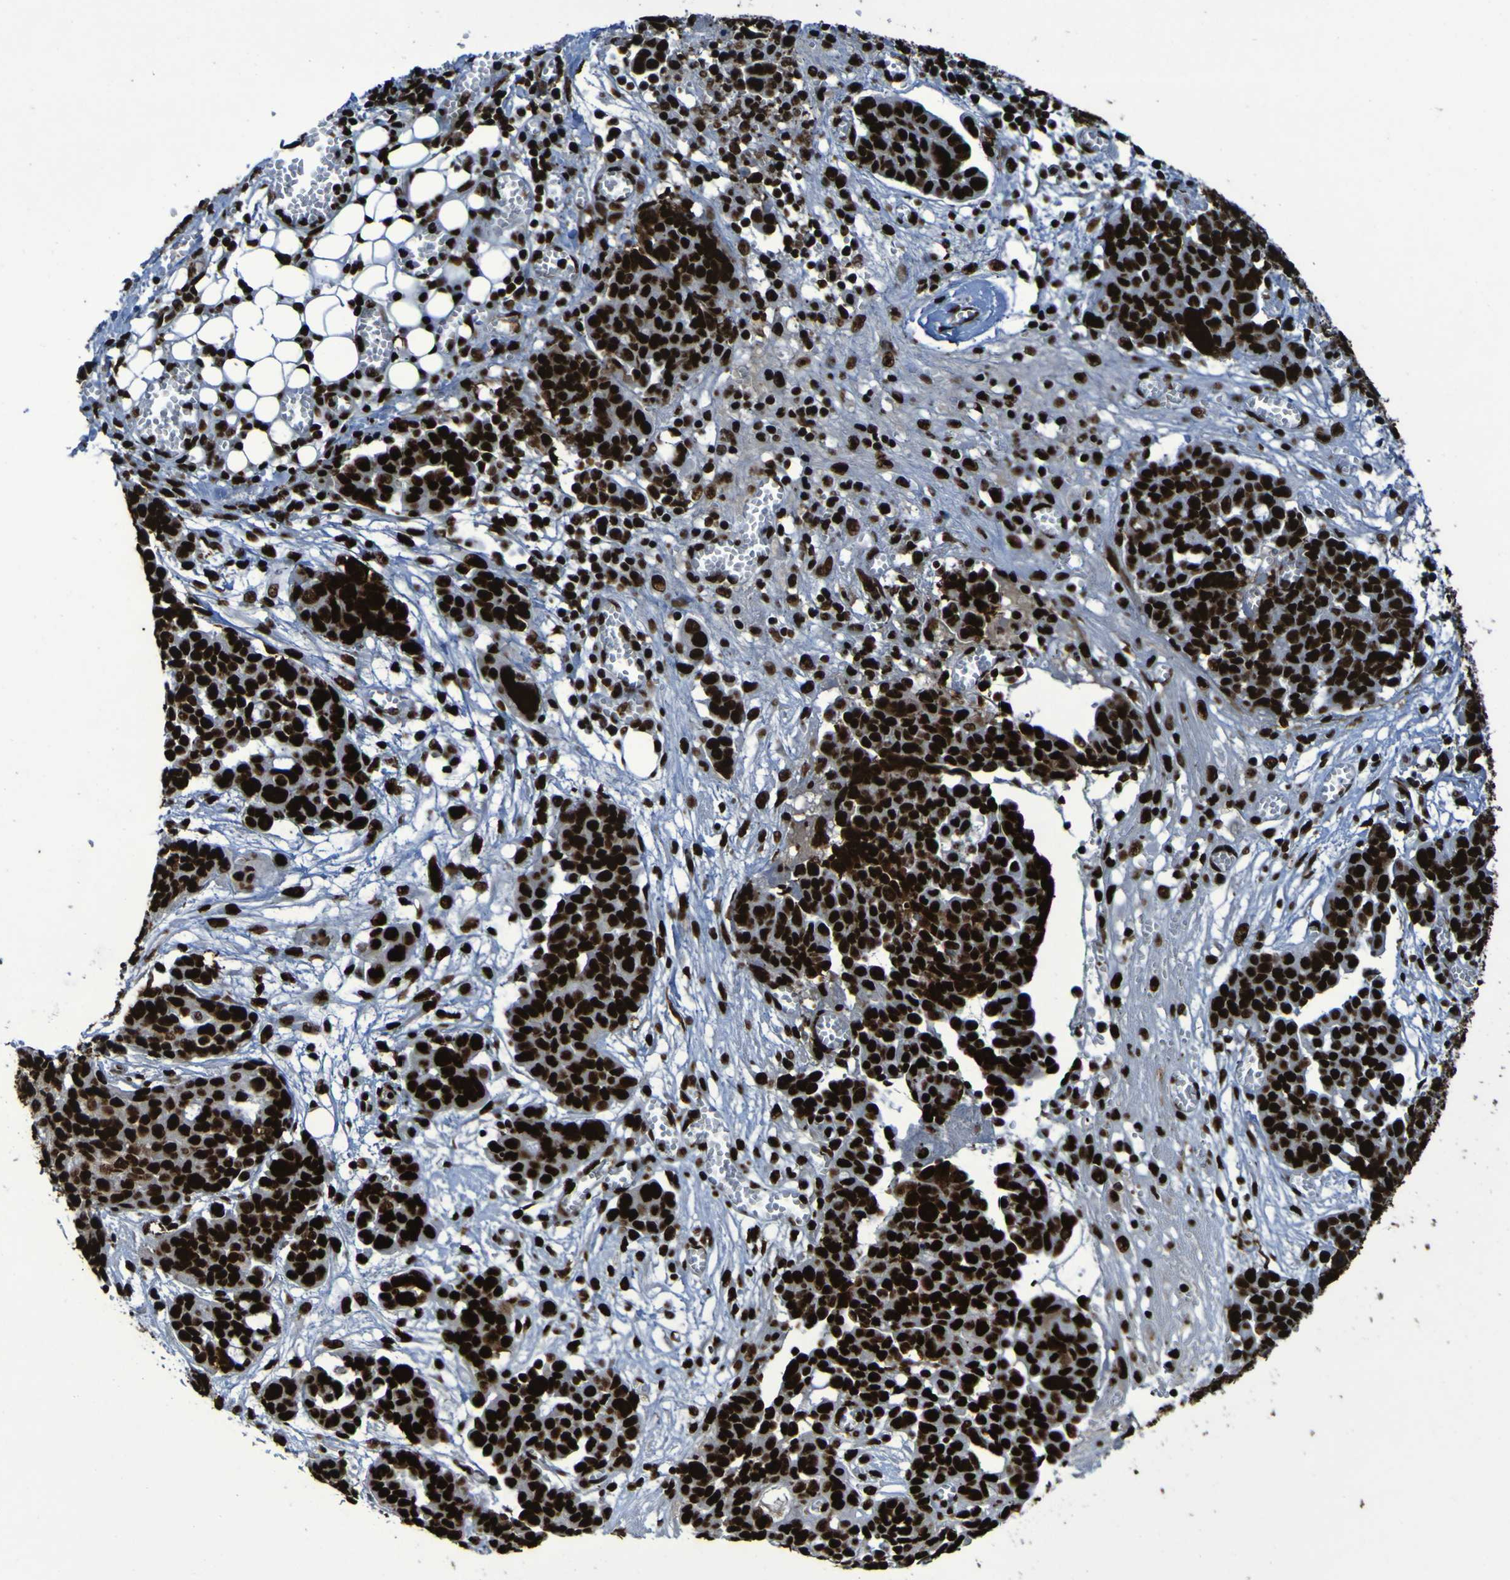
{"staining": {"intensity": "strong", "quantity": ">75%", "location": "nuclear"}, "tissue": "ovarian cancer", "cell_type": "Tumor cells", "image_type": "cancer", "snomed": [{"axis": "morphology", "description": "Cystadenocarcinoma, serous, NOS"}, {"axis": "topography", "description": "Soft tissue"}, {"axis": "topography", "description": "Ovary"}], "caption": "An IHC image of tumor tissue is shown. Protein staining in brown labels strong nuclear positivity in ovarian cancer (serous cystadenocarcinoma) within tumor cells. Nuclei are stained in blue.", "gene": "NPM1", "patient": {"sex": "female", "age": 57}}